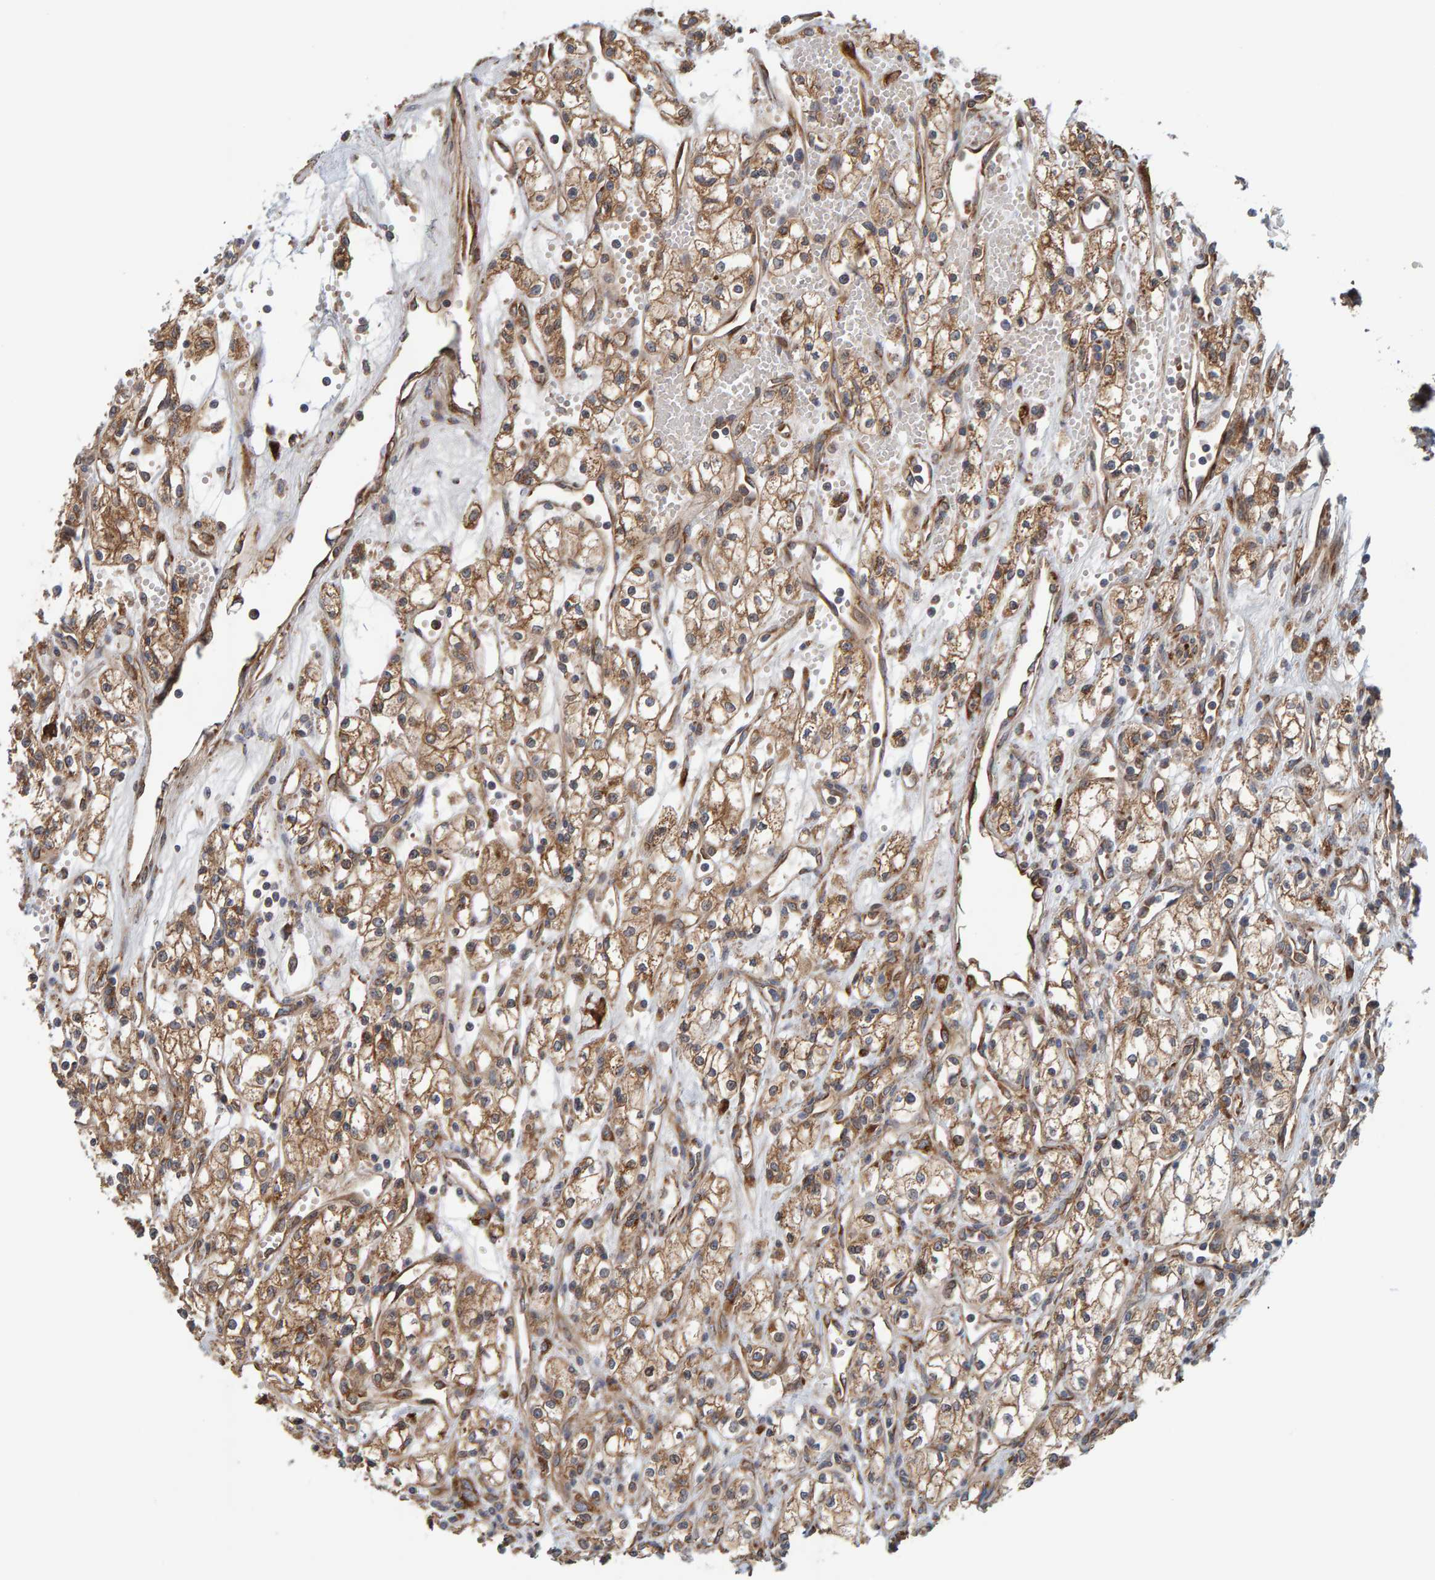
{"staining": {"intensity": "moderate", "quantity": ">75%", "location": "cytoplasmic/membranous"}, "tissue": "renal cancer", "cell_type": "Tumor cells", "image_type": "cancer", "snomed": [{"axis": "morphology", "description": "Adenocarcinoma, NOS"}, {"axis": "topography", "description": "Kidney"}], "caption": "IHC photomicrograph of neoplastic tissue: renal cancer (adenocarcinoma) stained using IHC shows medium levels of moderate protein expression localized specifically in the cytoplasmic/membranous of tumor cells, appearing as a cytoplasmic/membranous brown color.", "gene": "BAIAP2", "patient": {"sex": "male", "age": 59}}